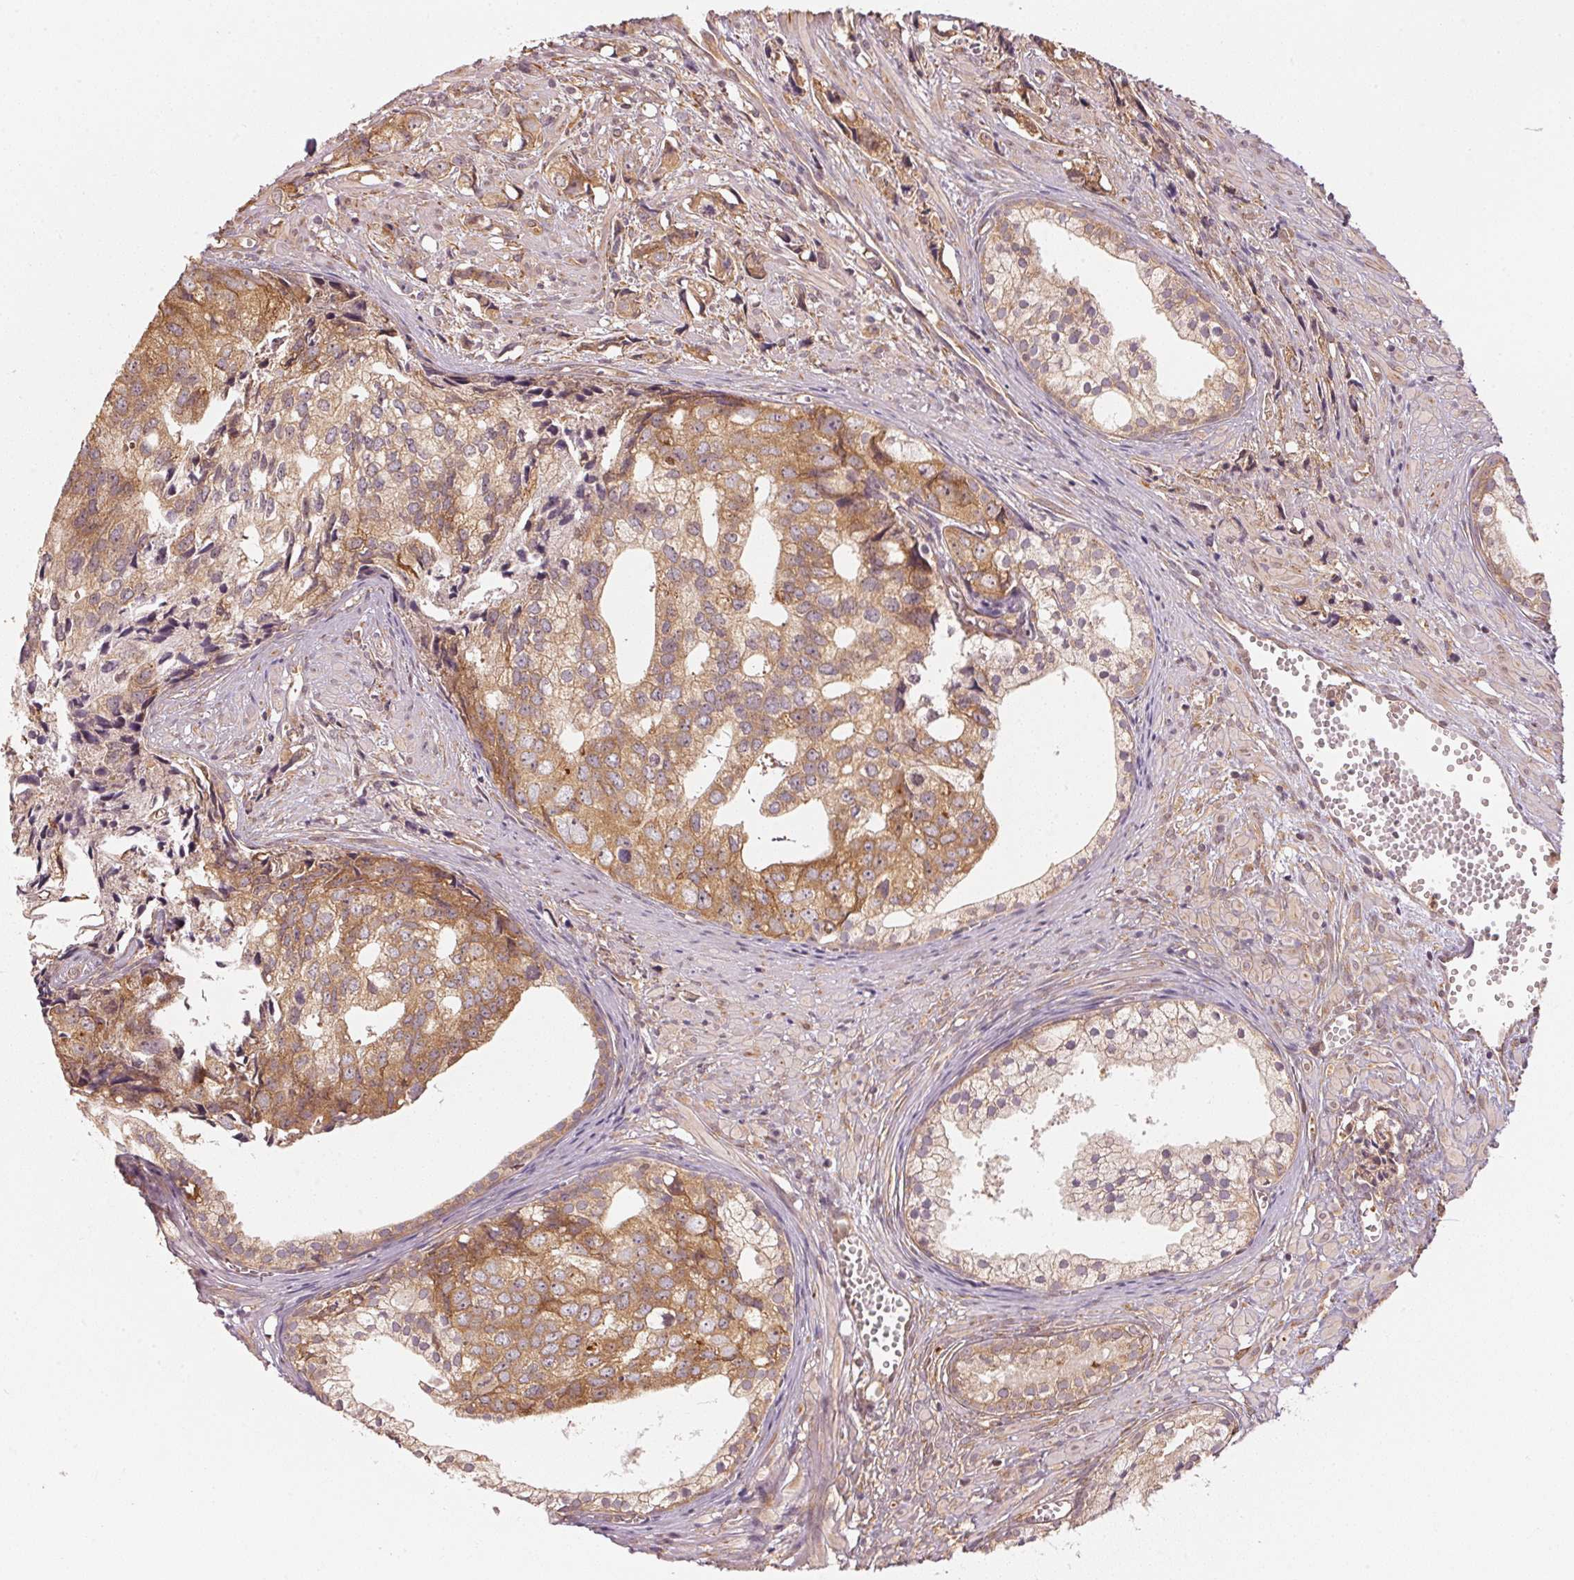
{"staining": {"intensity": "weak", "quantity": ">75%", "location": "cytoplasmic/membranous"}, "tissue": "prostate cancer", "cell_type": "Tumor cells", "image_type": "cancer", "snomed": [{"axis": "morphology", "description": "Adenocarcinoma, High grade"}, {"axis": "topography", "description": "Prostate"}], "caption": "Immunohistochemistry histopathology image of human adenocarcinoma (high-grade) (prostate) stained for a protein (brown), which reveals low levels of weak cytoplasmic/membranous staining in approximately >75% of tumor cells.", "gene": "STRN4", "patient": {"sex": "male", "age": 58}}